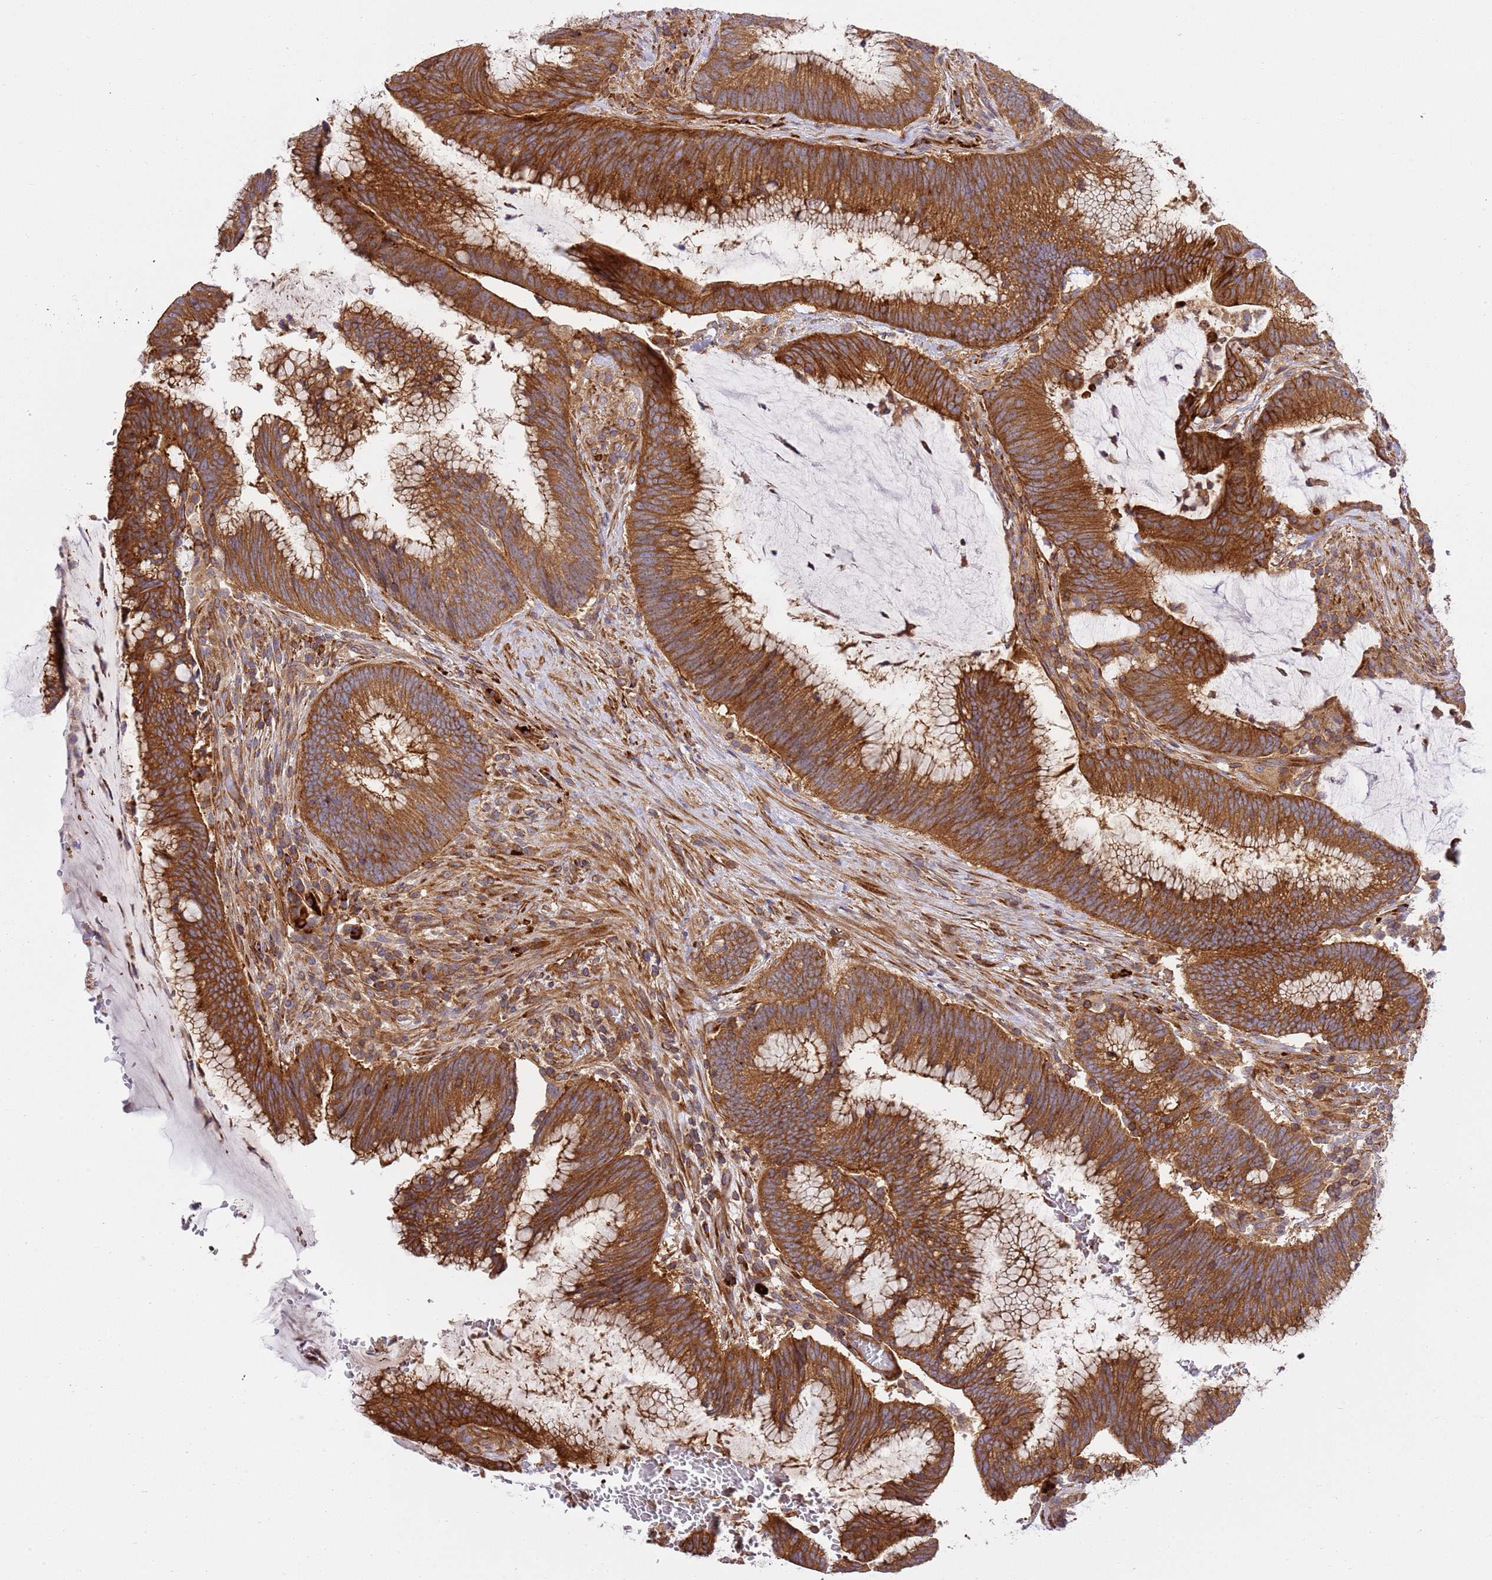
{"staining": {"intensity": "strong", "quantity": ">75%", "location": "cytoplasmic/membranous"}, "tissue": "colorectal cancer", "cell_type": "Tumor cells", "image_type": "cancer", "snomed": [{"axis": "morphology", "description": "Adenocarcinoma, NOS"}, {"axis": "topography", "description": "Rectum"}], "caption": "IHC staining of colorectal cancer (adenocarcinoma), which displays high levels of strong cytoplasmic/membranous expression in about >75% of tumor cells indicating strong cytoplasmic/membranous protein positivity. The staining was performed using DAB (brown) for protein detection and nuclei were counterstained in hematoxylin (blue).", "gene": "EFCAB8", "patient": {"sex": "female", "age": 77}}